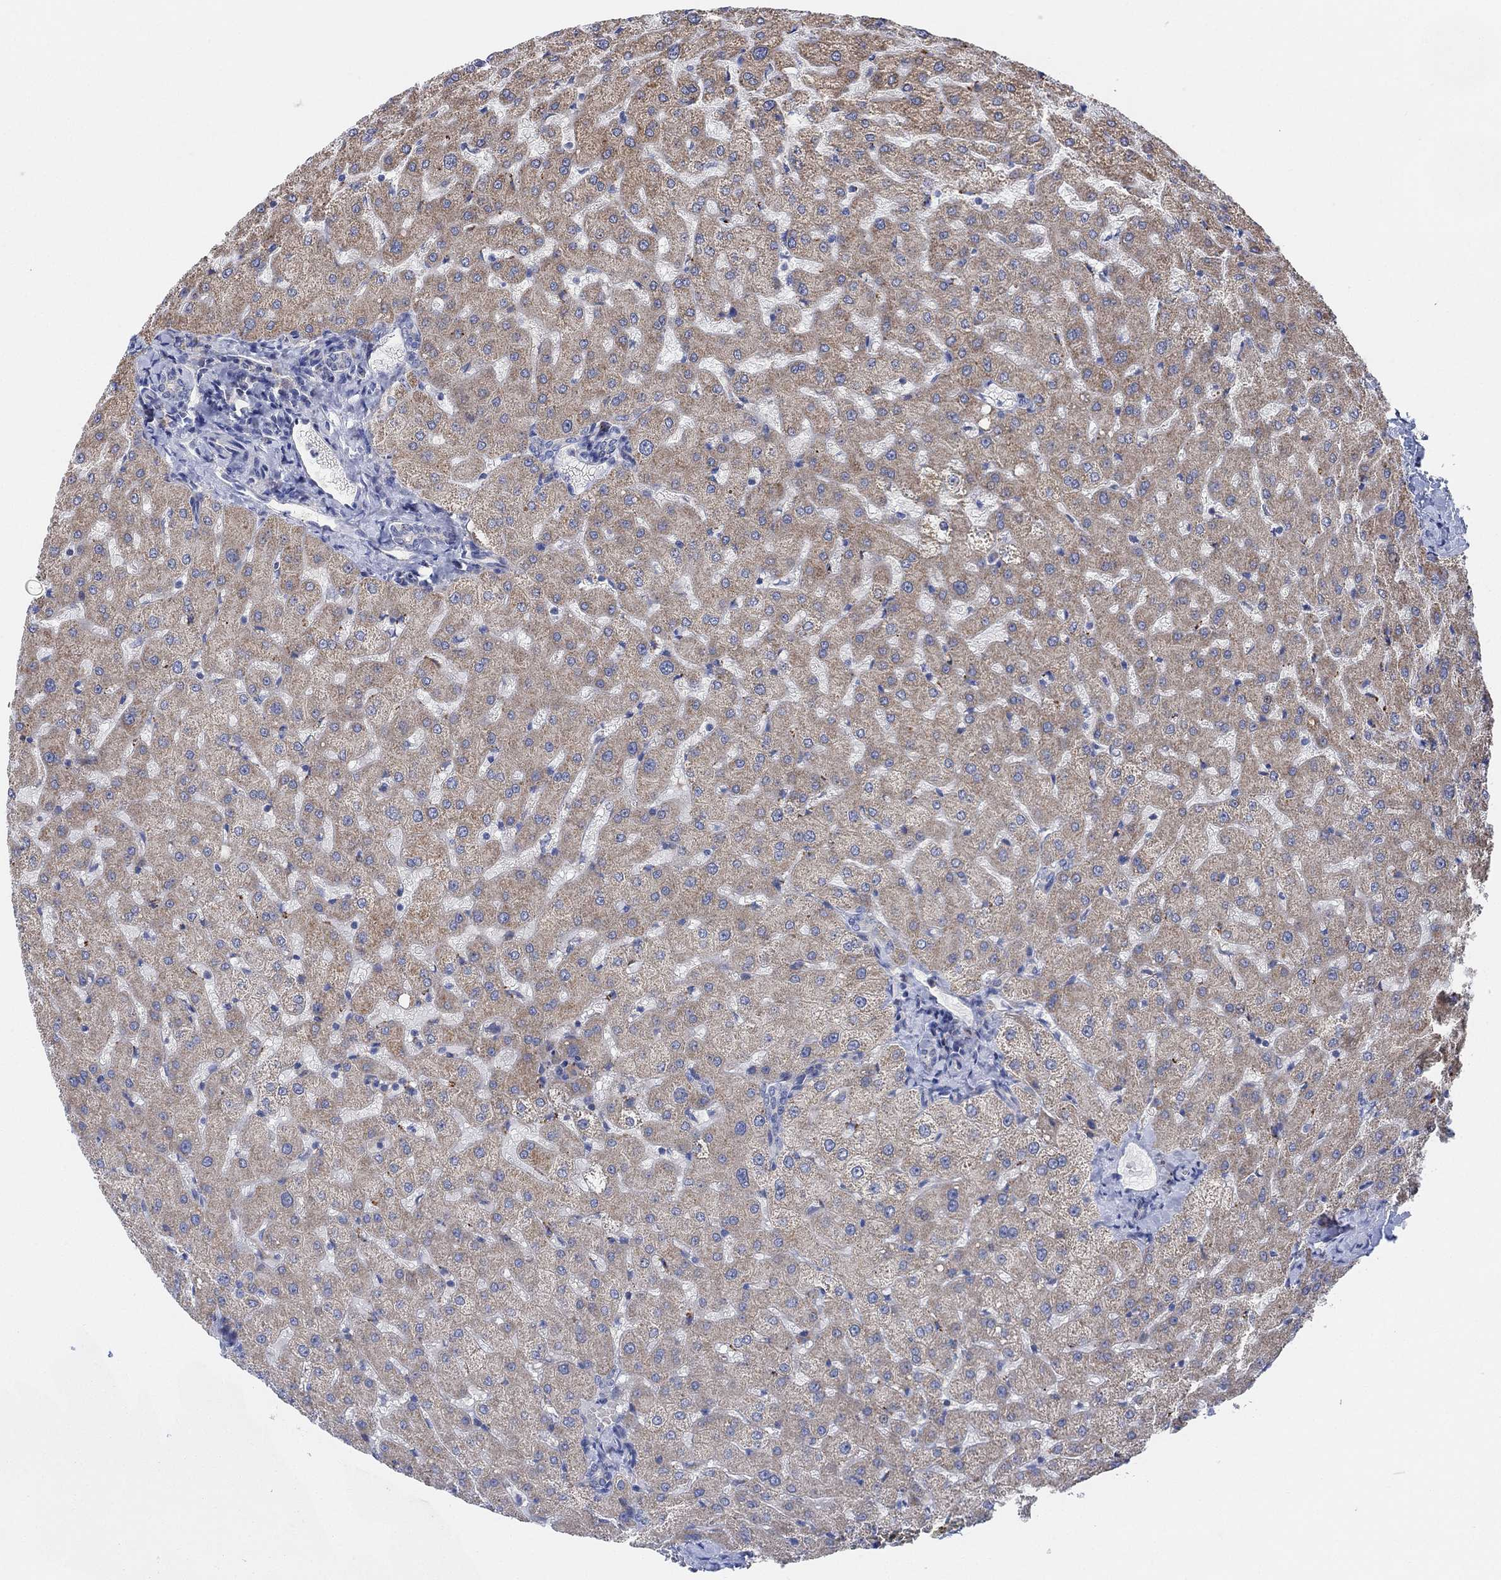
{"staining": {"intensity": "negative", "quantity": "none", "location": "none"}, "tissue": "liver", "cell_type": "Cholangiocytes", "image_type": "normal", "snomed": [{"axis": "morphology", "description": "Normal tissue, NOS"}, {"axis": "topography", "description": "Liver"}], "caption": "Immunohistochemical staining of unremarkable human liver reveals no significant expression in cholangiocytes.", "gene": "CNTF", "patient": {"sex": "female", "age": 50}}